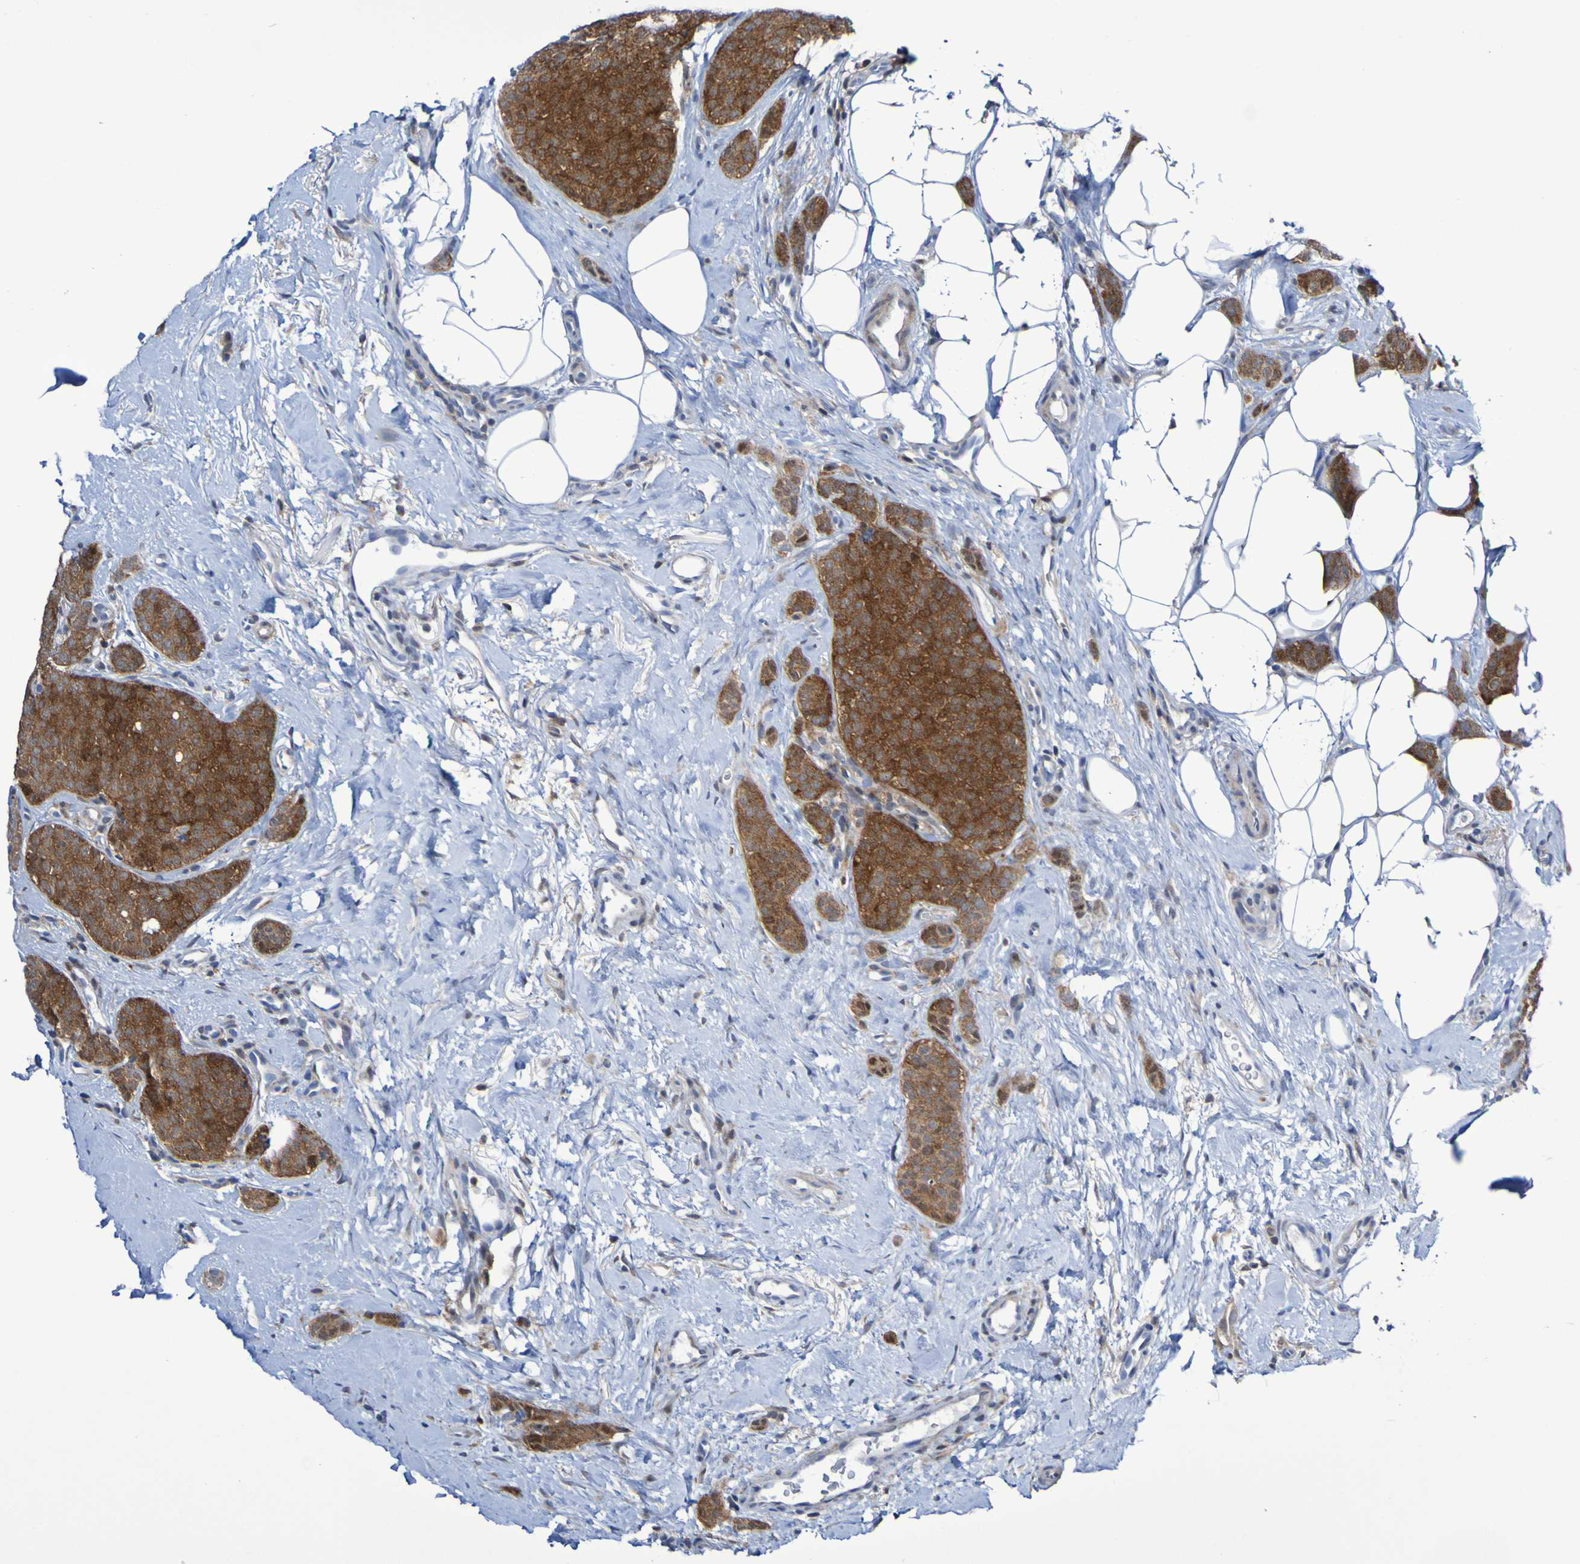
{"staining": {"intensity": "strong", "quantity": ">75%", "location": "cytoplasmic/membranous"}, "tissue": "breast cancer", "cell_type": "Tumor cells", "image_type": "cancer", "snomed": [{"axis": "morphology", "description": "Lobular carcinoma"}, {"axis": "topography", "description": "Skin"}, {"axis": "topography", "description": "Breast"}], "caption": "Immunohistochemical staining of human breast lobular carcinoma displays high levels of strong cytoplasmic/membranous protein staining in about >75% of tumor cells.", "gene": "ATIC", "patient": {"sex": "female", "age": 46}}